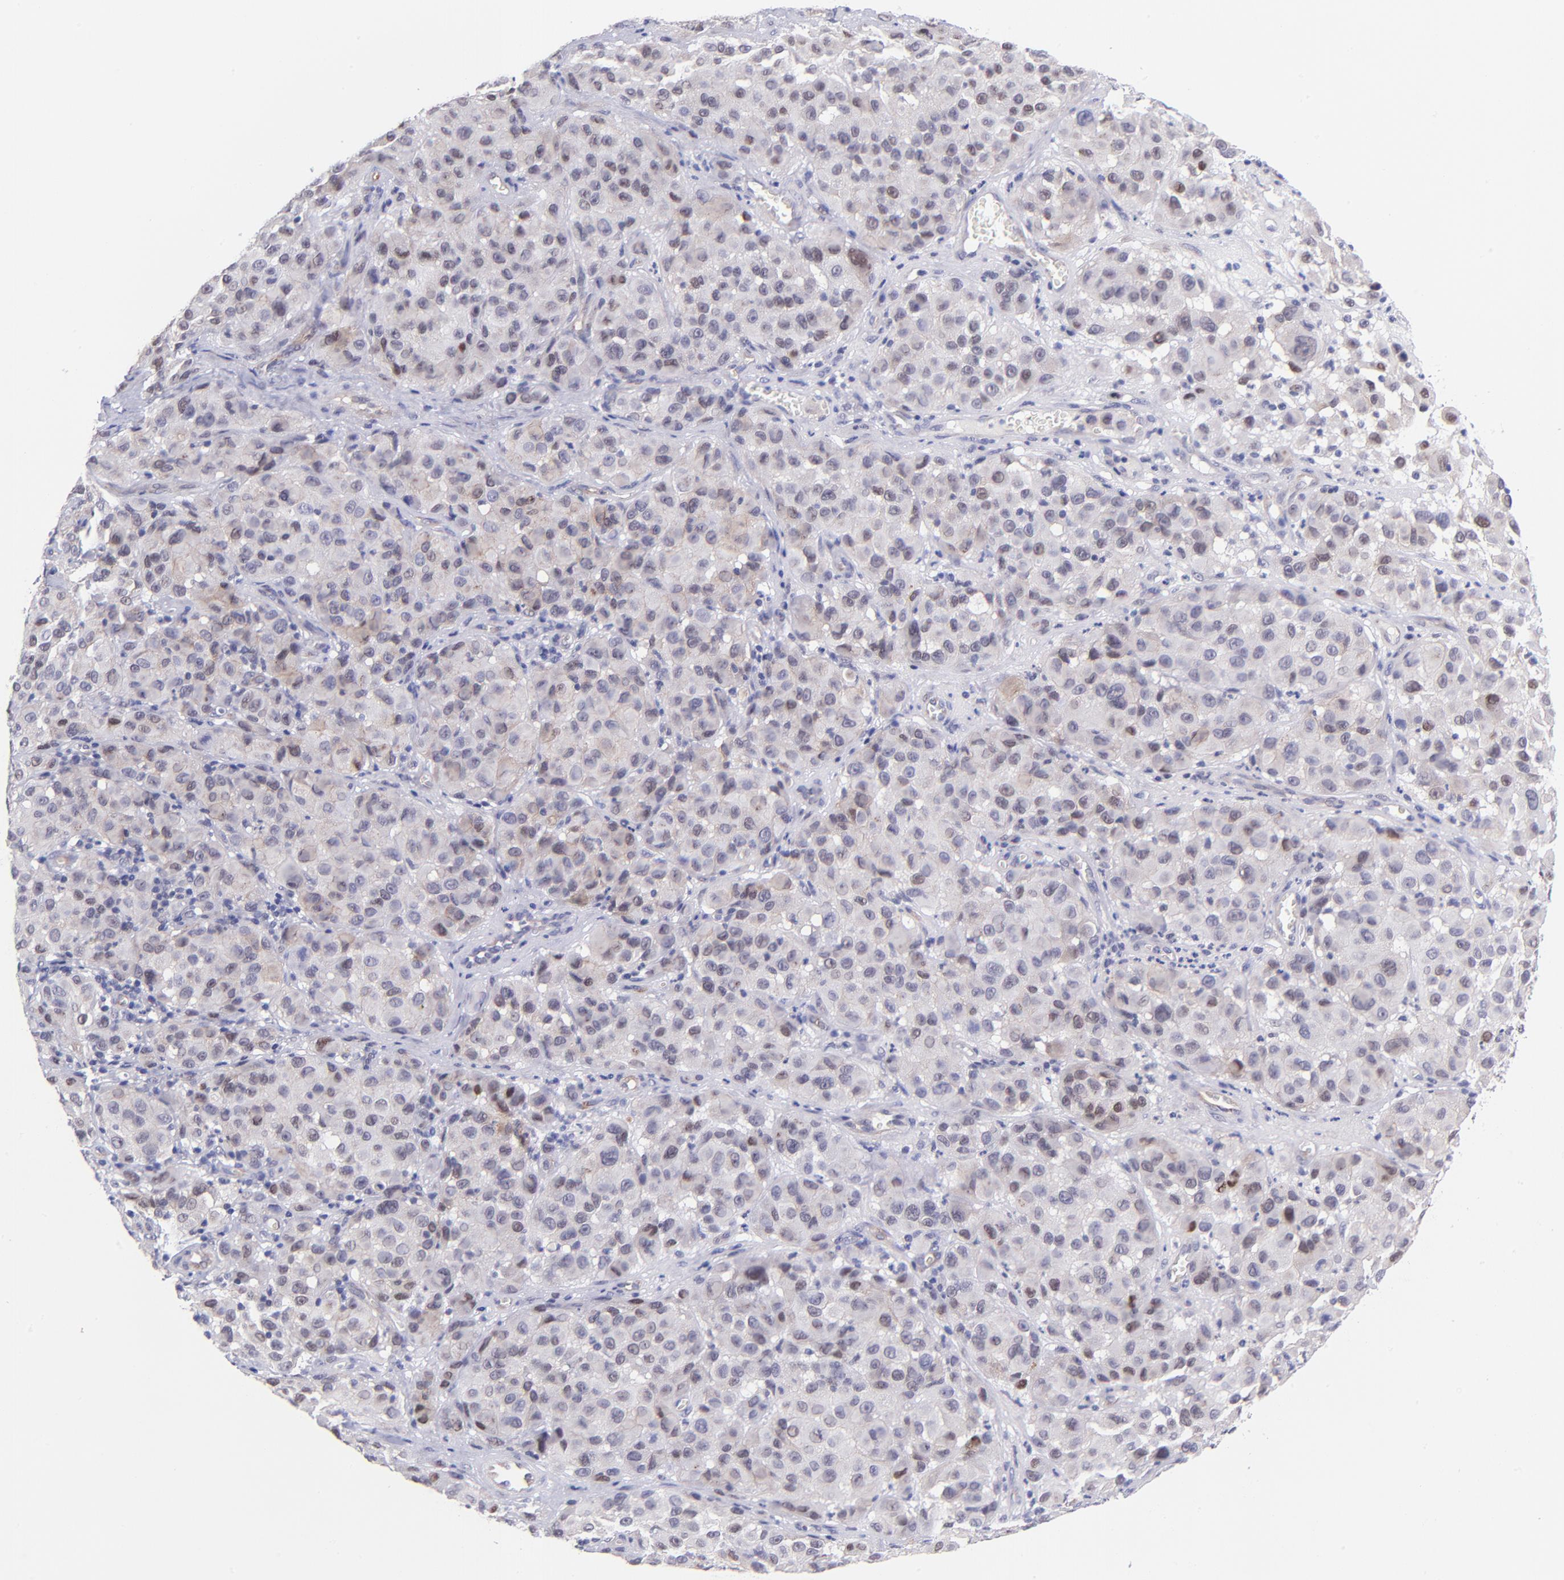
{"staining": {"intensity": "weak", "quantity": "<25%", "location": "nuclear"}, "tissue": "melanoma", "cell_type": "Tumor cells", "image_type": "cancer", "snomed": [{"axis": "morphology", "description": "Malignant melanoma, NOS"}, {"axis": "topography", "description": "Skin"}], "caption": "This is a image of immunohistochemistry (IHC) staining of malignant melanoma, which shows no expression in tumor cells.", "gene": "SOX6", "patient": {"sex": "female", "age": 21}}